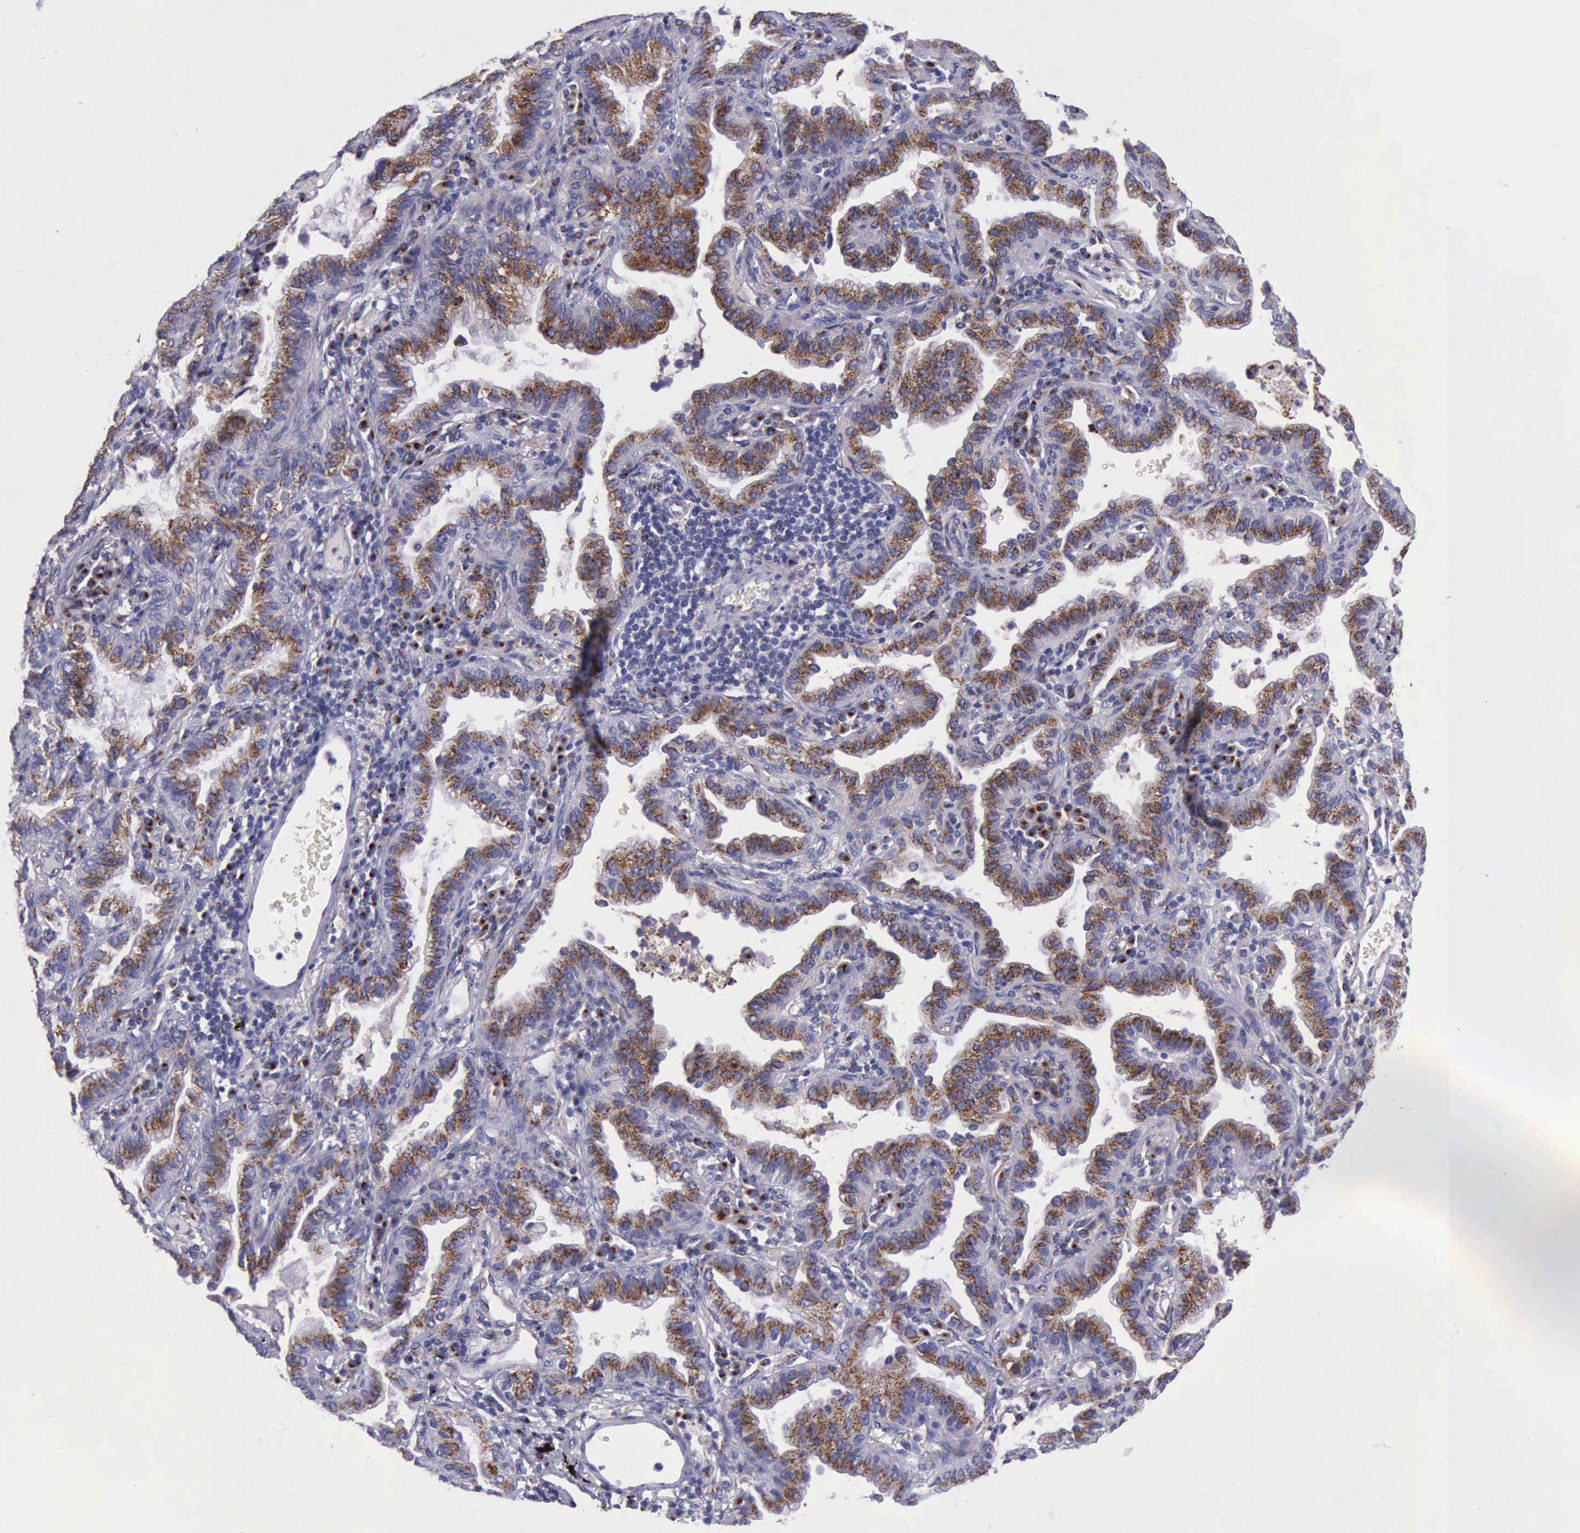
{"staining": {"intensity": "strong", "quantity": ">75%", "location": "cytoplasmic/membranous"}, "tissue": "lung cancer", "cell_type": "Tumor cells", "image_type": "cancer", "snomed": [{"axis": "morphology", "description": "Adenocarcinoma, NOS"}, {"axis": "topography", "description": "Lung"}], "caption": "Lung cancer (adenocarcinoma) stained for a protein displays strong cytoplasmic/membranous positivity in tumor cells.", "gene": "GOLGA5", "patient": {"sex": "female", "age": 50}}